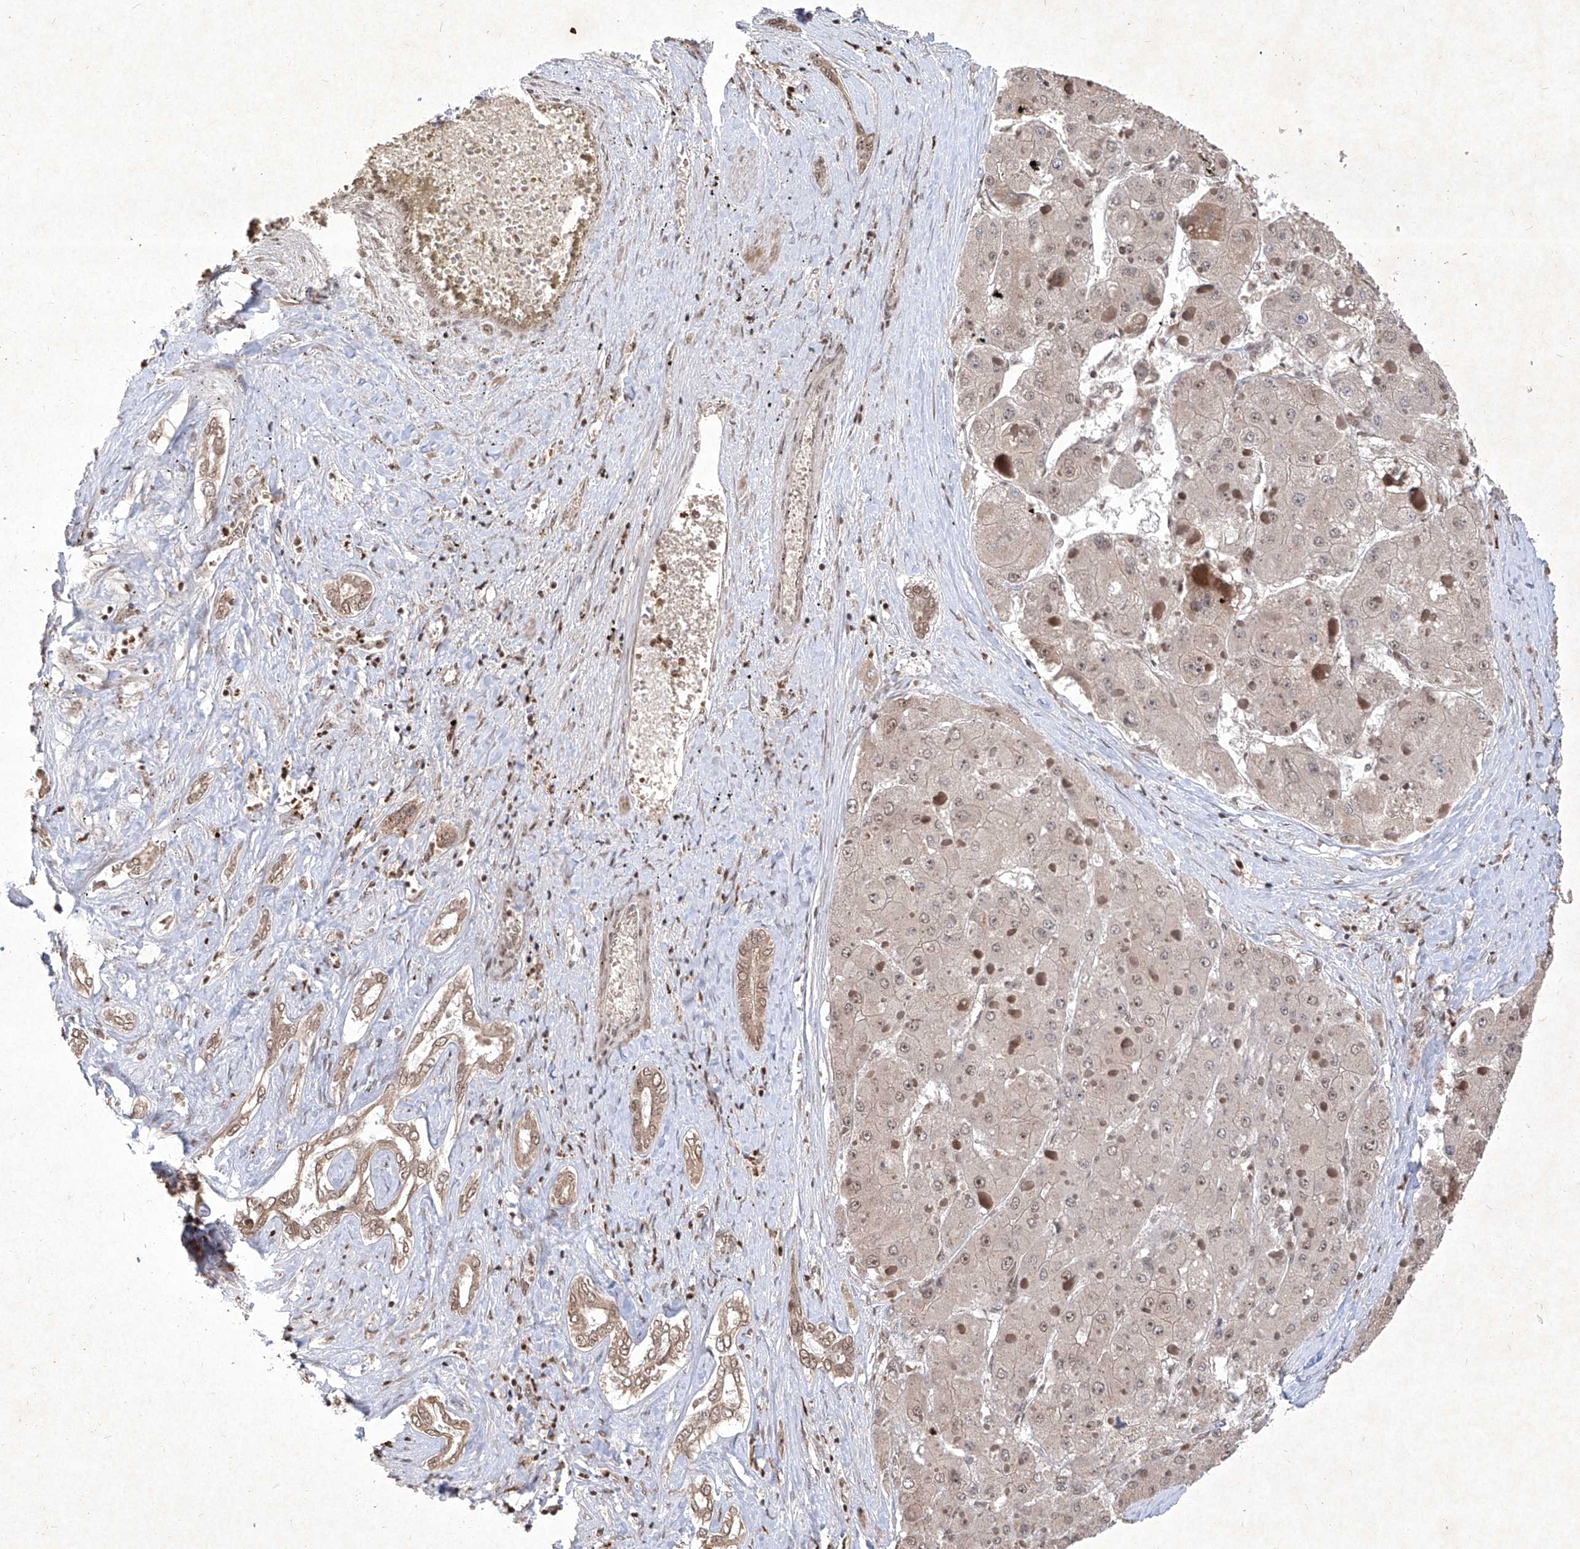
{"staining": {"intensity": "weak", "quantity": "<25%", "location": "nuclear"}, "tissue": "liver cancer", "cell_type": "Tumor cells", "image_type": "cancer", "snomed": [{"axis": "morphology", "description": "Carcinoma, Hepatocellular, NOS"}, {"axis": "topography", "description": "Liver"}], "caption": "IHC photomicrograph of liver cancer (hepatocellular carcinoma) stained for a protein (brown), which demonstrates no expression in tumor cells. (DAB (3,3'-diaminobenzidine) immunohistochemistry with hematoxylin counter stain).", "gene": "IRF2", "patient": {"sex": "female", "age": 73}}